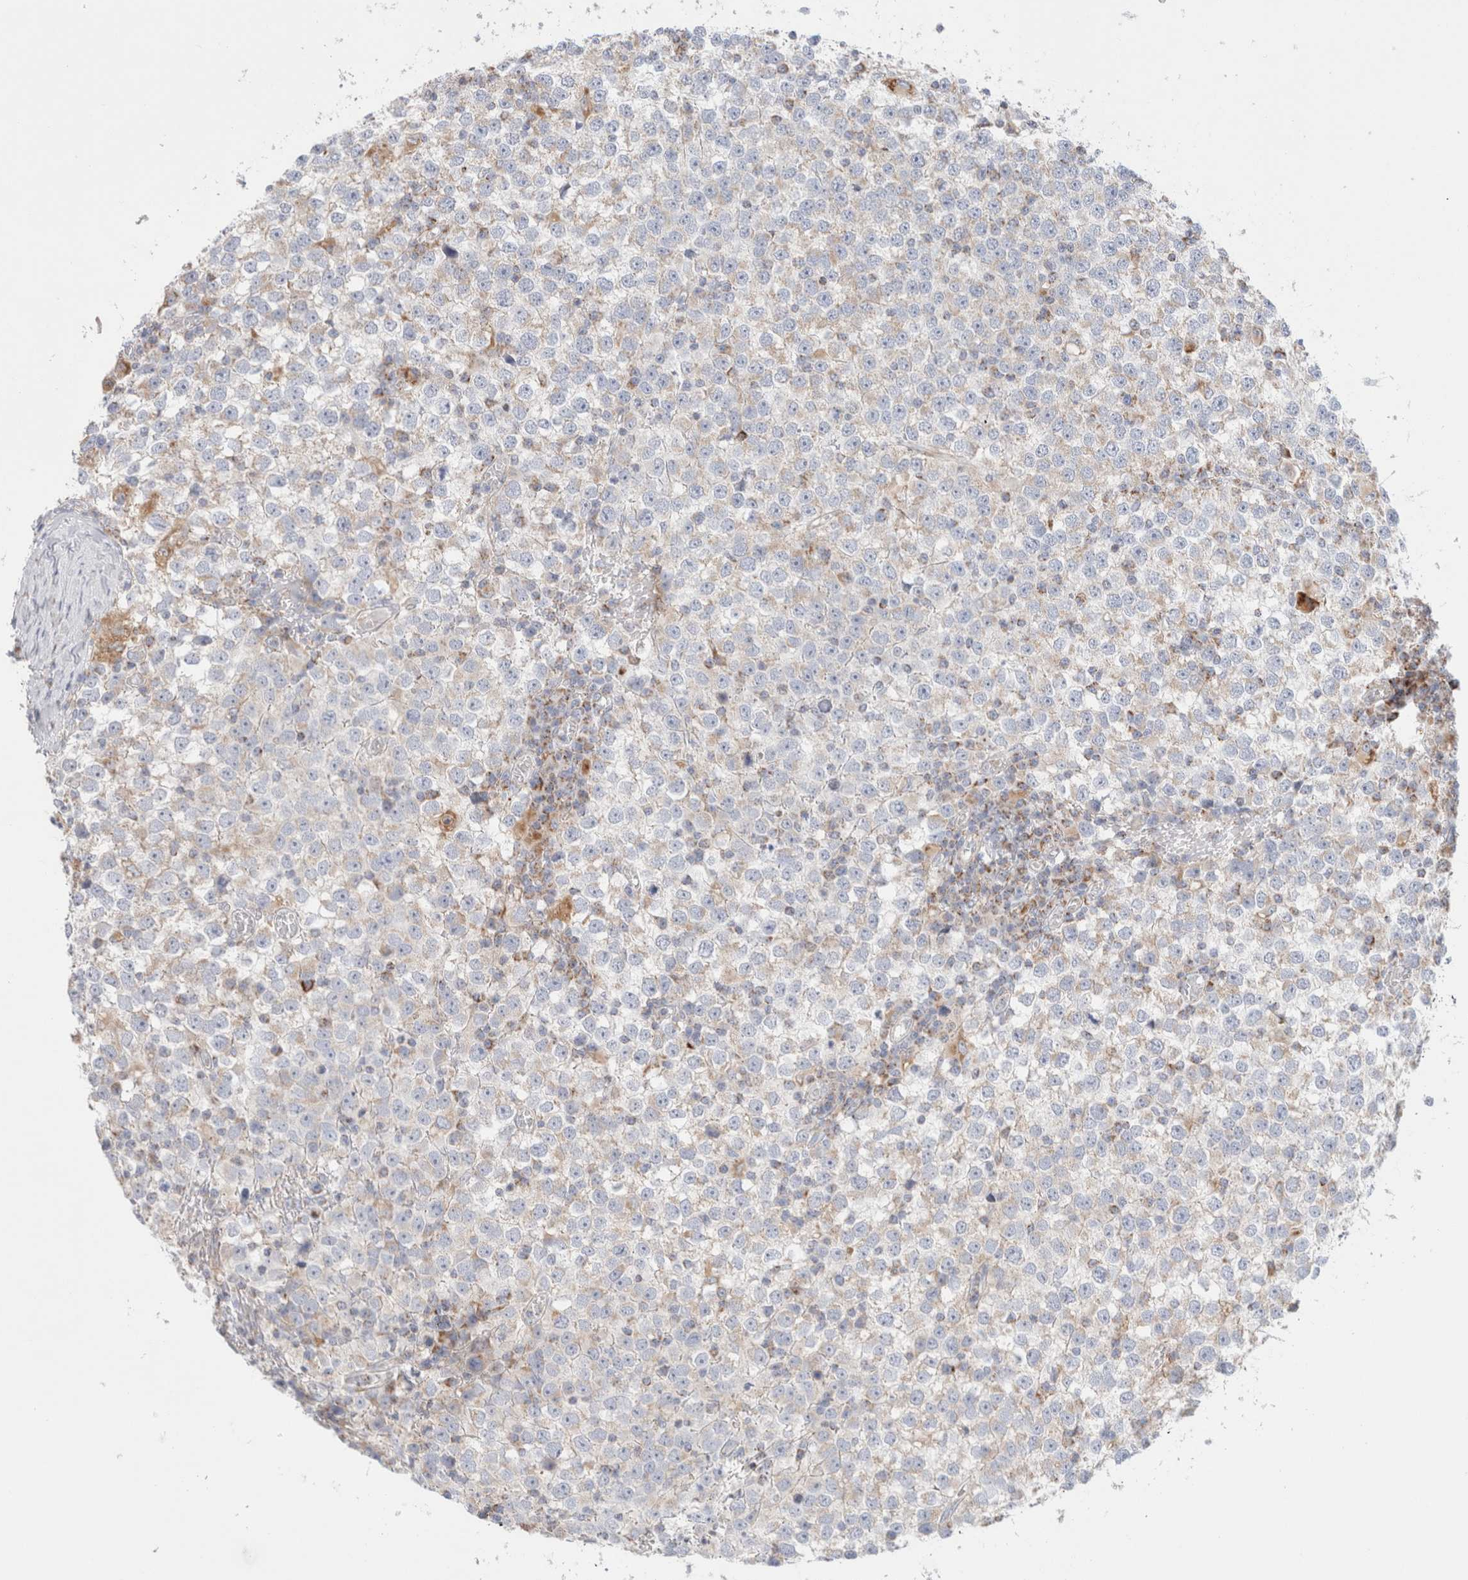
{"staining": {"intensity": "negative", "quantity": "none", "location": "none"}, "tissue": "testis cancer", "cell_type": "Tumor cells", "image_type": "cancer", "snomed": [{"axis": "morphology", "description": "Seminoma, NOS"}, {"axis": "topography", "description": "Testis"}], "caption": "This is an IHC histopathology image of testis seminoma. There is no positivity in tumor cells.", "gene": "ATP6V1C1", "patient": {"sex": "male", "age": 65}}